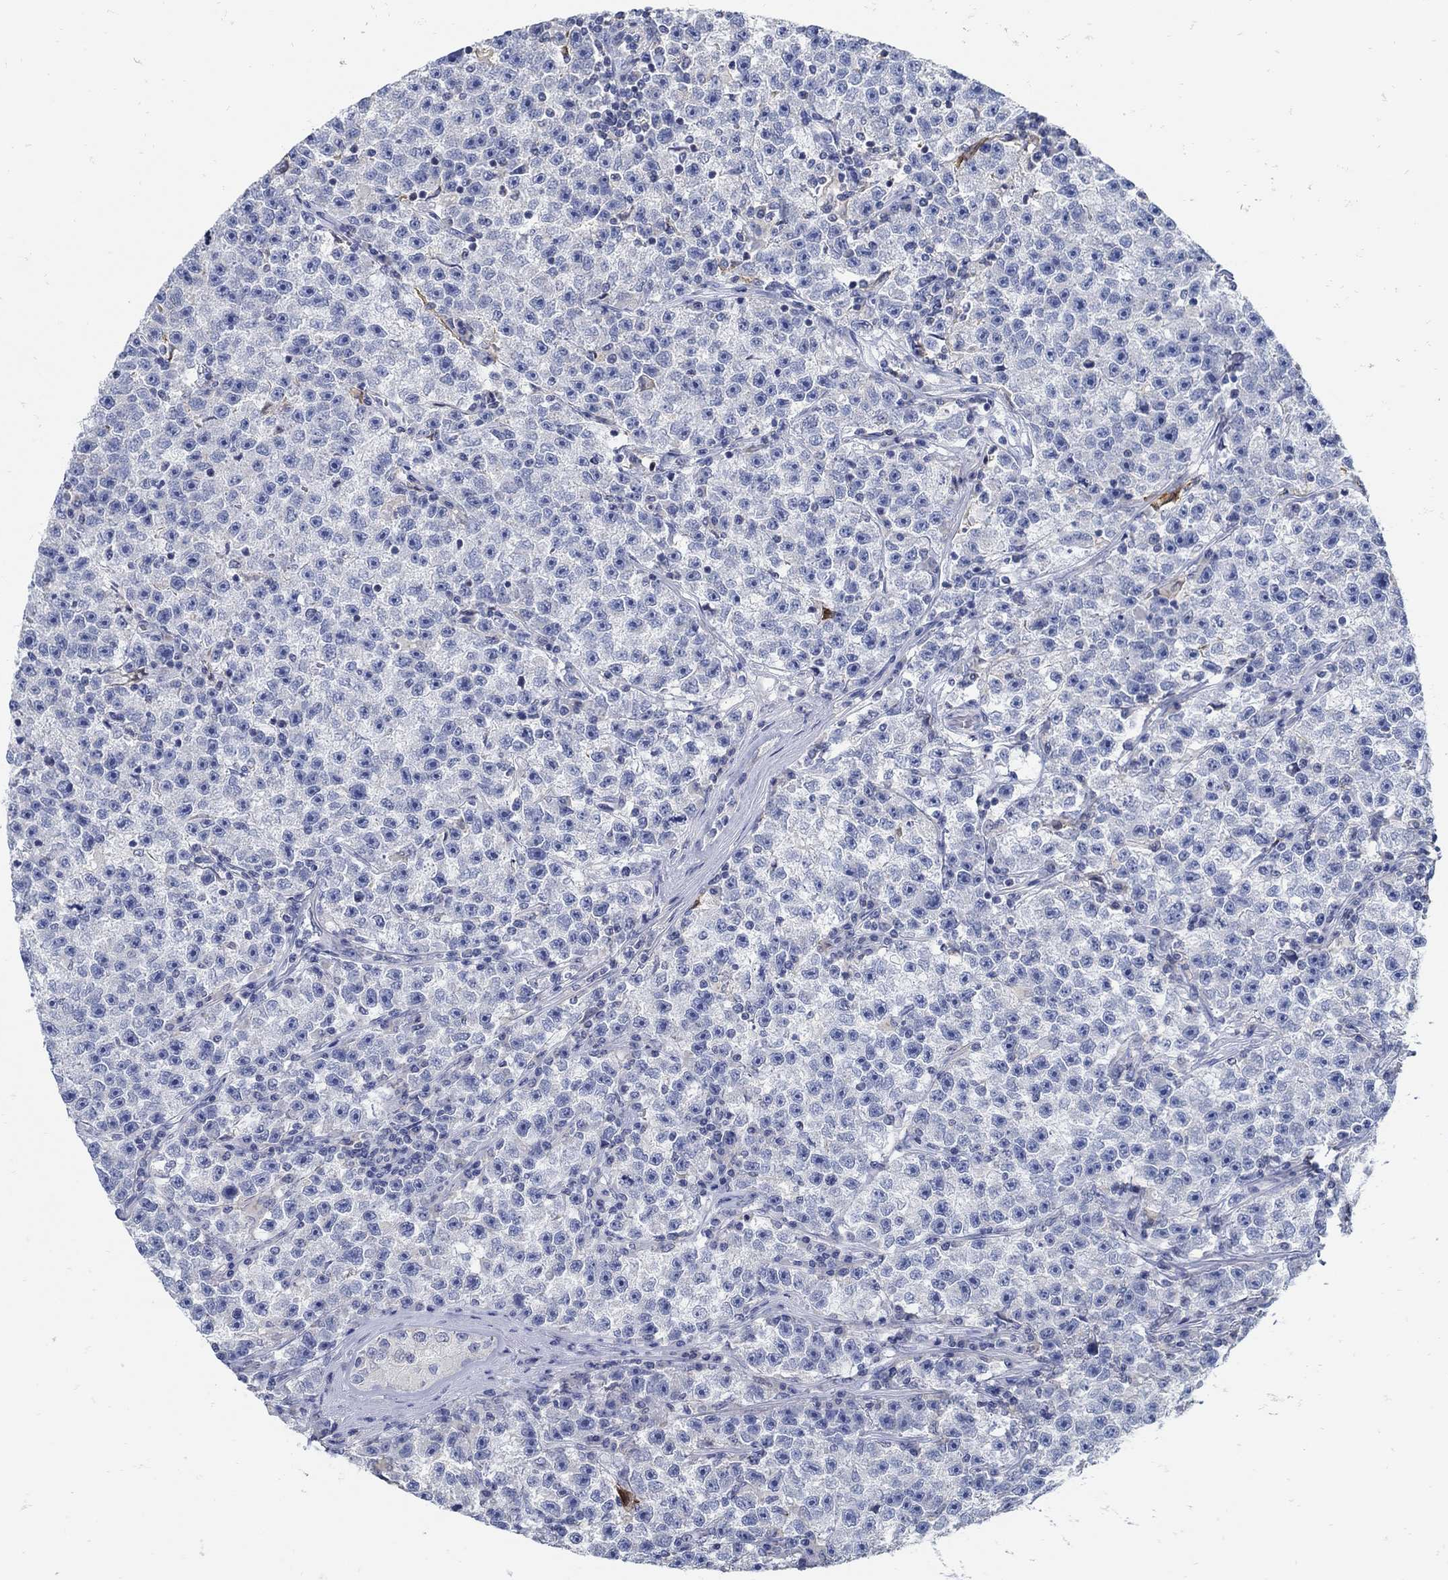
{"staining": {"intensity": "negative", "quantity": "none", "location": "none"}, "tissue": "testis cancer", "cell_type": "Tumor cells", "image_type": "cancer", "snomed": [{"axis": "morphology", "description": "Seminoma, NOS"}, {"axis": "topography", "description": "Testis"}], "caption": "IHC histopathology image of human testis seminoma stained for a protein (brown), which shows no positivity in tumor cells.", "gene": "ZFAND4", "patient": {"sex": "male", "age": 22}}